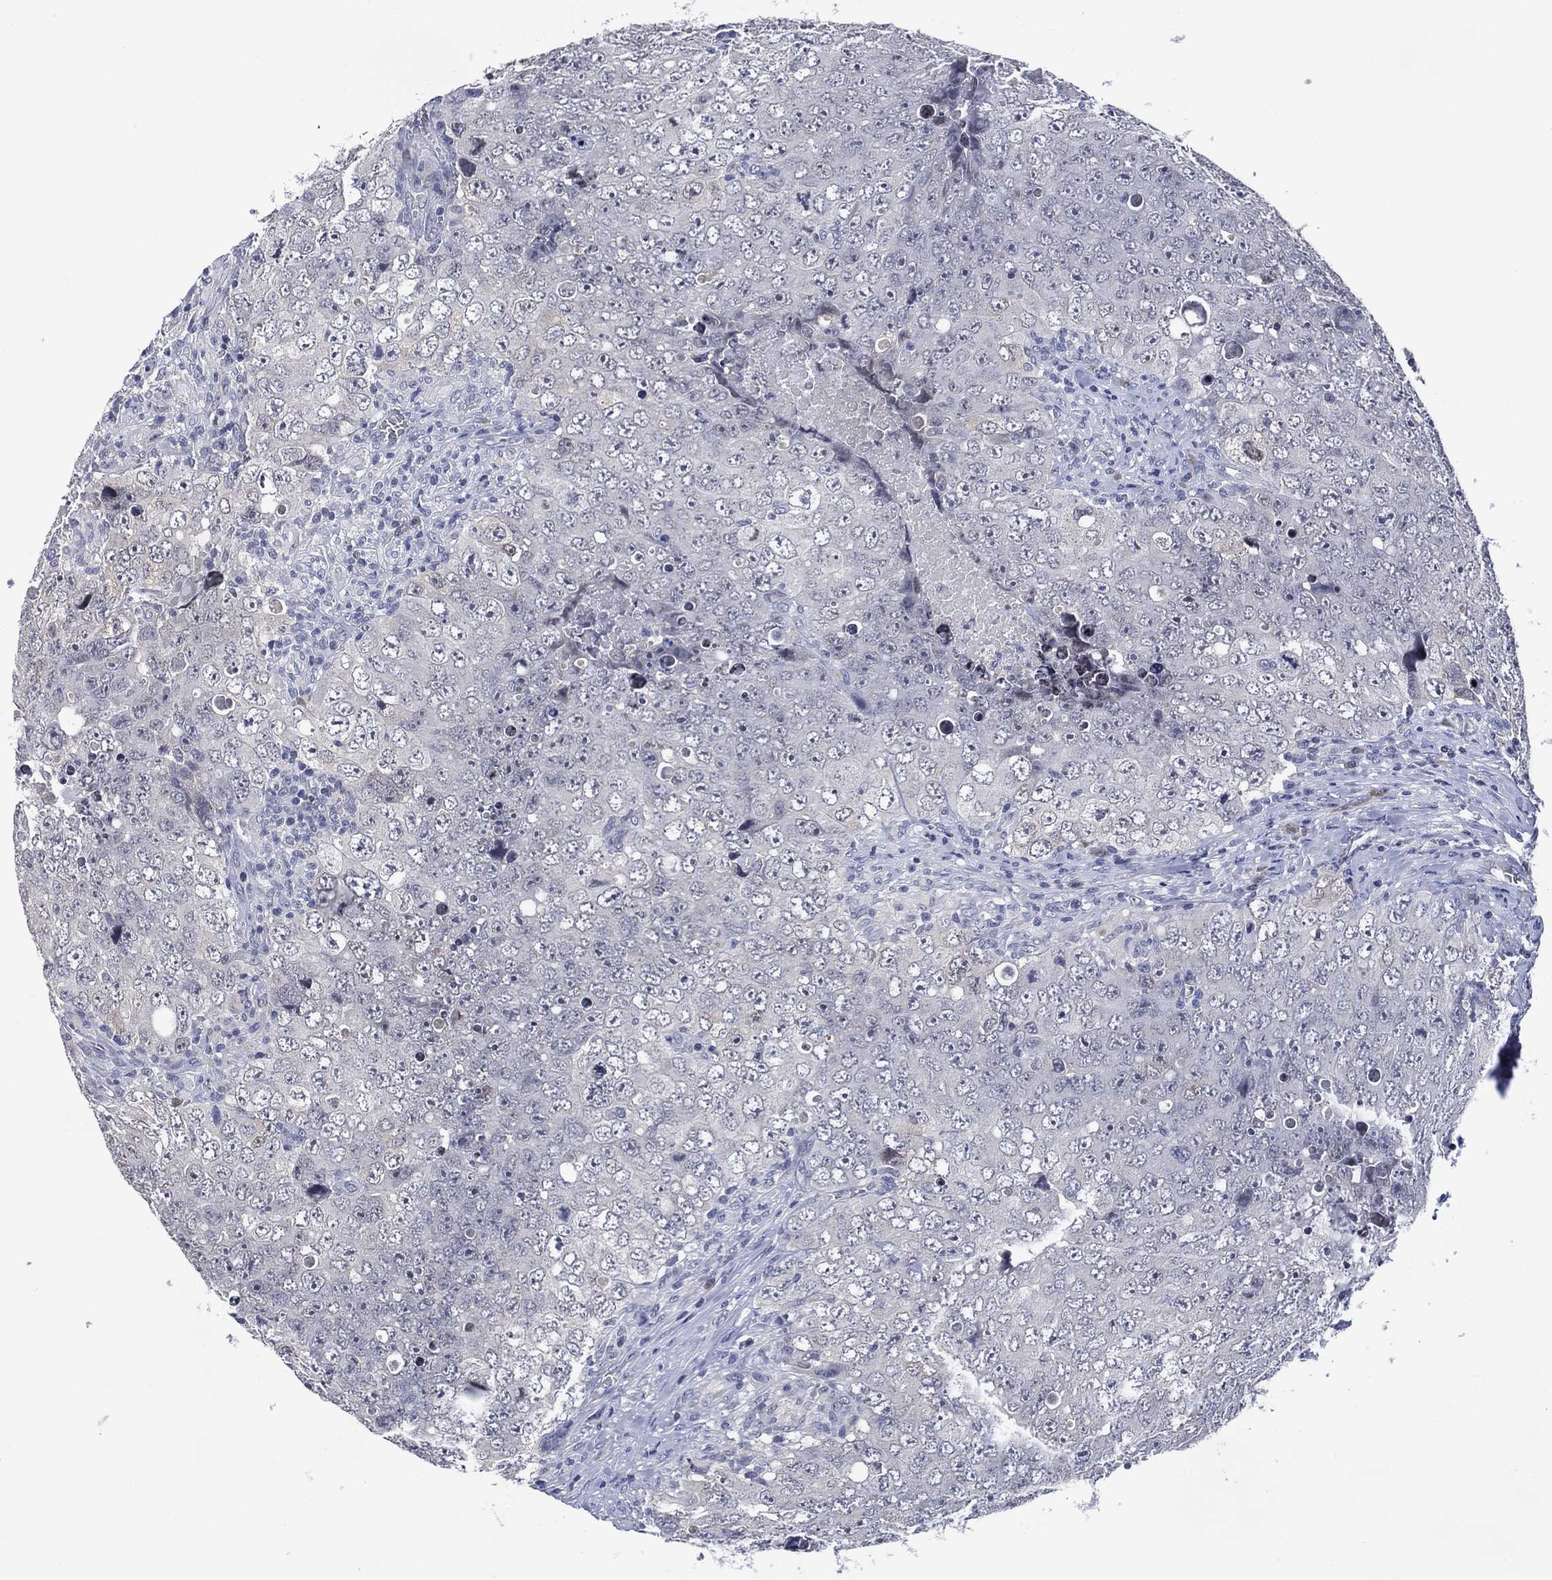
{"staining": {"intensity": "negative", "quantity": "none", "location": "none"}, "tissue": "testis cancer", "cell_type": "Tumor cells", "image_type": "cancer", "snomed": [{"axis": "morphology", "description": "Seminoma, NOS"}, {"axis": "topography", "description": "Testis"}], "caption": "Immunohistochemistry of testis cancer (seminoma) shows no staining in tumor cells. (Brightfield microscopy of DAB immunohistochemistry (IHC) at high magnification).", "gene": "USP26", "patient": {"sex": "male", "age": 34}}